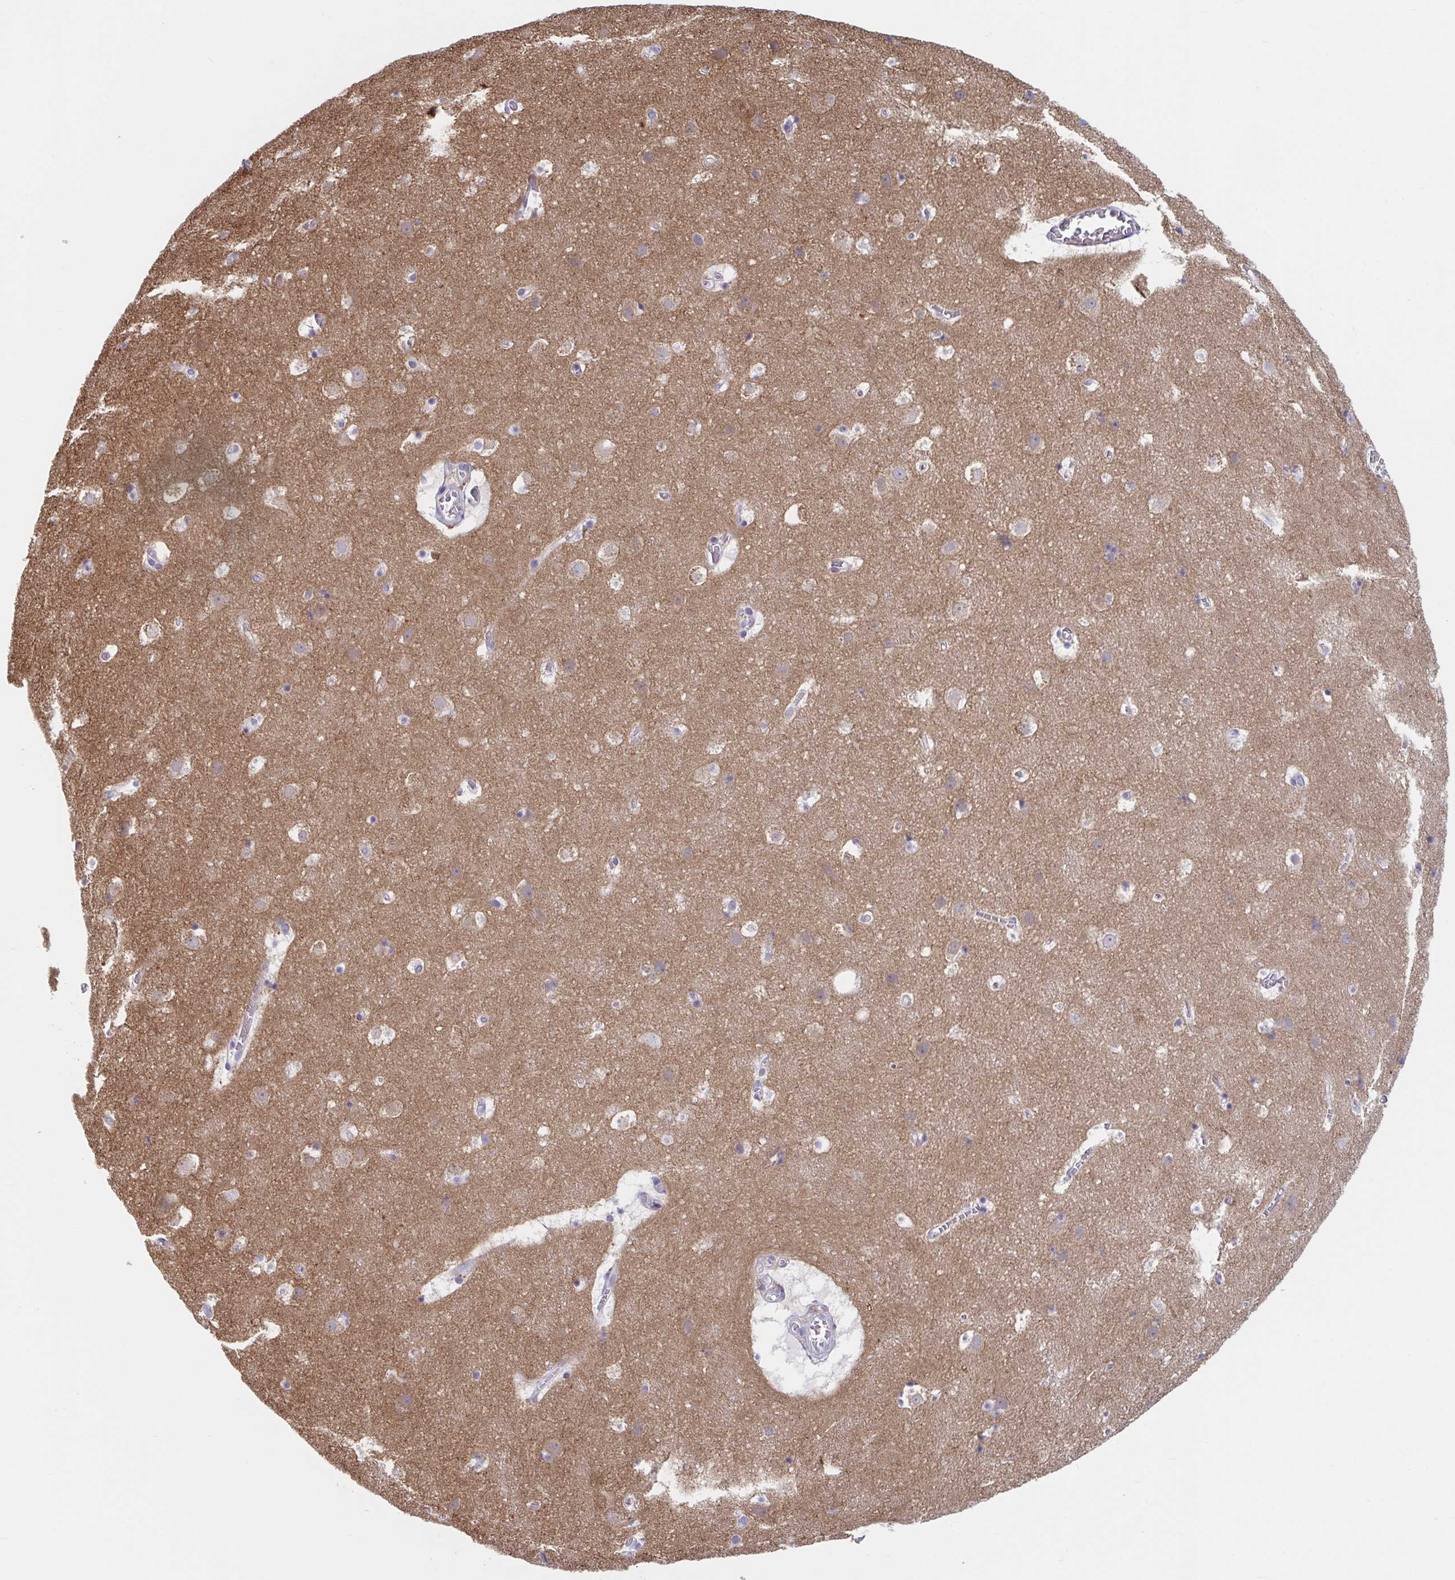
{"staining": {"intensity": "negative", "quantity": "none", "location": "none"}, "tissue": "cerebral cortex", "cell_type": "Endothelial cells", "image_type": "normal", "snomed": [{"axis": "morphology", "description": "Normal tissue, NOS"}, {"axis": "topography", "description": "Cerebral cortex"}], "caption": "This micrograph is of benign cerebral cortex stained with immunohistochemistry to label a protein in brown with the nuclei are counter-stained blue. There is no positivity in endothelial cells. (Stains: DAB immunohistochemistry (IHC) with hematoxylin counter stain, Microscopy: brightfield microscopy at high magnification).", "gene": "NIPSNAP1", "patient": {"sex": "female", "age": 42}}